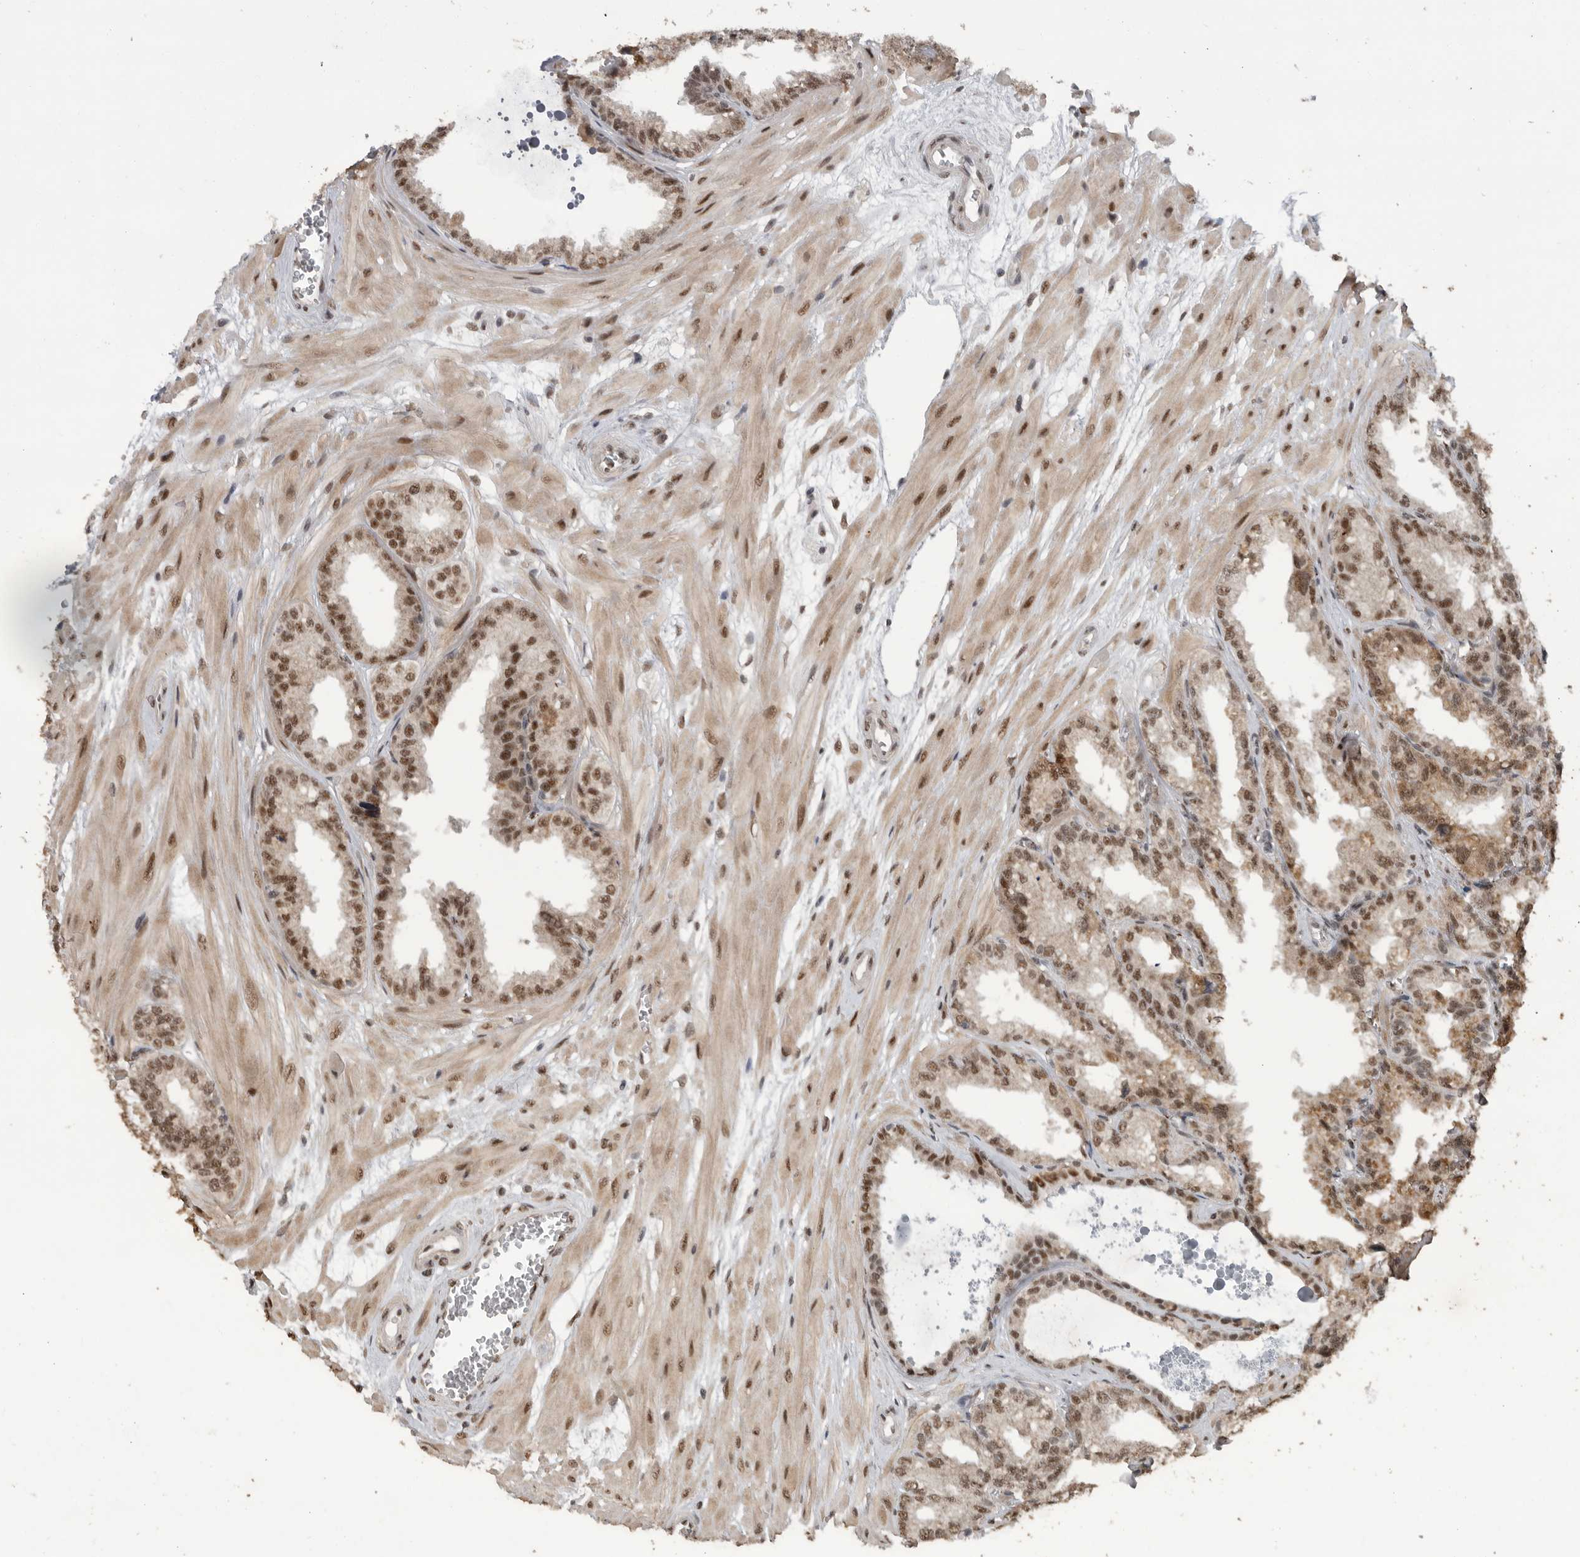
{"staining": {"intensity": "moderate", "quantity": ">75%", "location": "nuclear"}, "tissue": "seminal vesicle", "cell_type": "Glandular cells", "image_type": "normal", "snomed": [{"axis": "morphology", "description": "Normal tissue, NOS"}, {"axis": "topography", "description": "Prostate"}, {"axis": "topography", "description": "Seminal veicle"}], "caption": "Brown immunohistochemical staining in unremarkable human seminal vesicle reveals moderate nuclear staining in about >75% of glandular cells.", "gene": "PPP1R10", "patient": {"sex": "male", "age": 51}}